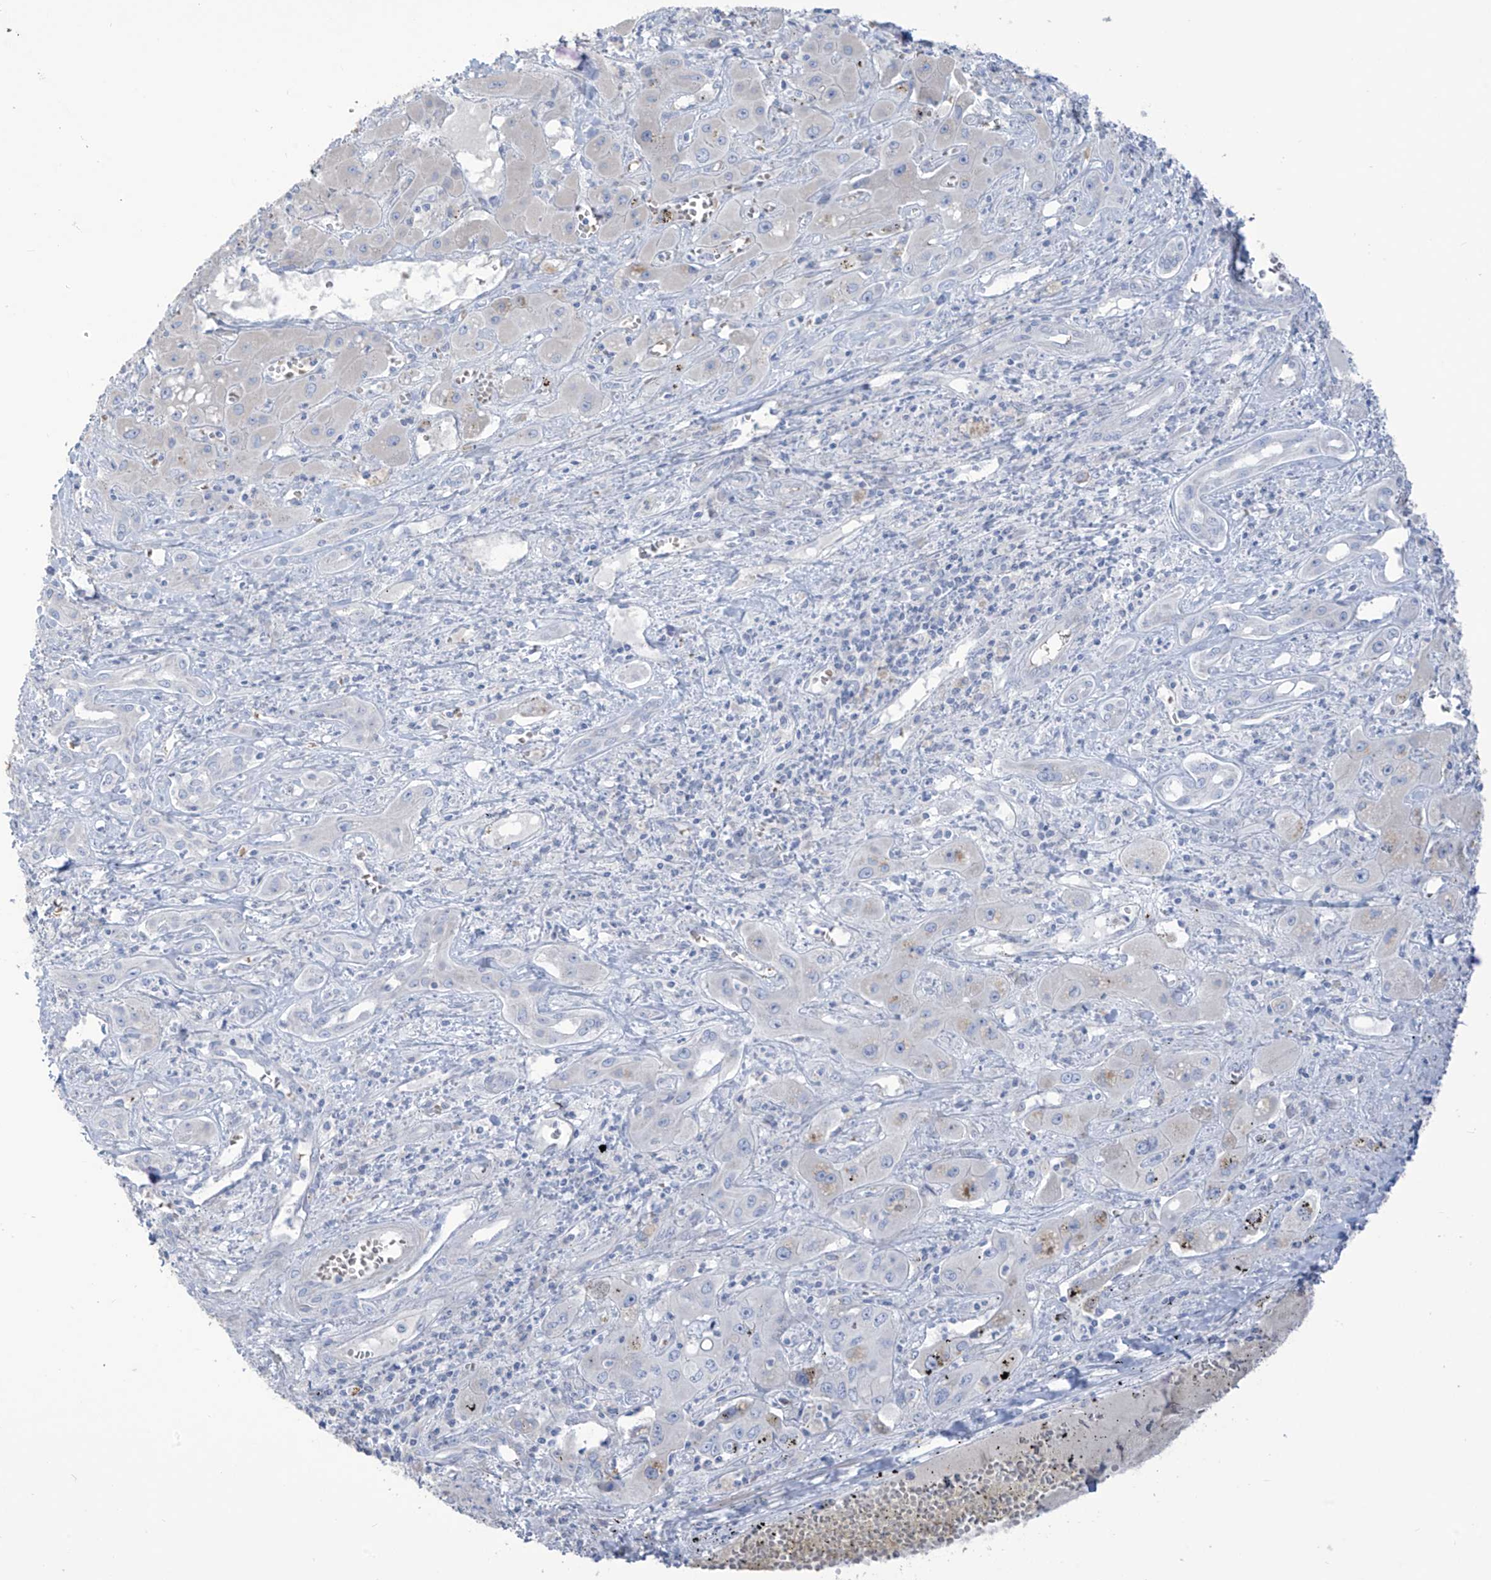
{"staining": {"intensity": "negative", "quantity": "none", "location": "none"}, "tissue": "liver cancer", "cell_type": "Tumor cells", "image_type": "cancer", "snomed": [{"axis": "morphology", "description": "Cholangiocarcinoma"}, {"axis": "topography", "description": "Liver"}], "caption": "This is a photomicrograph of immunohistochemistry staining of liver cancer, which shows no expression in tumor cells.", "gene": "ASPRV1", "patient": {"sex": "male", "age": 67}}